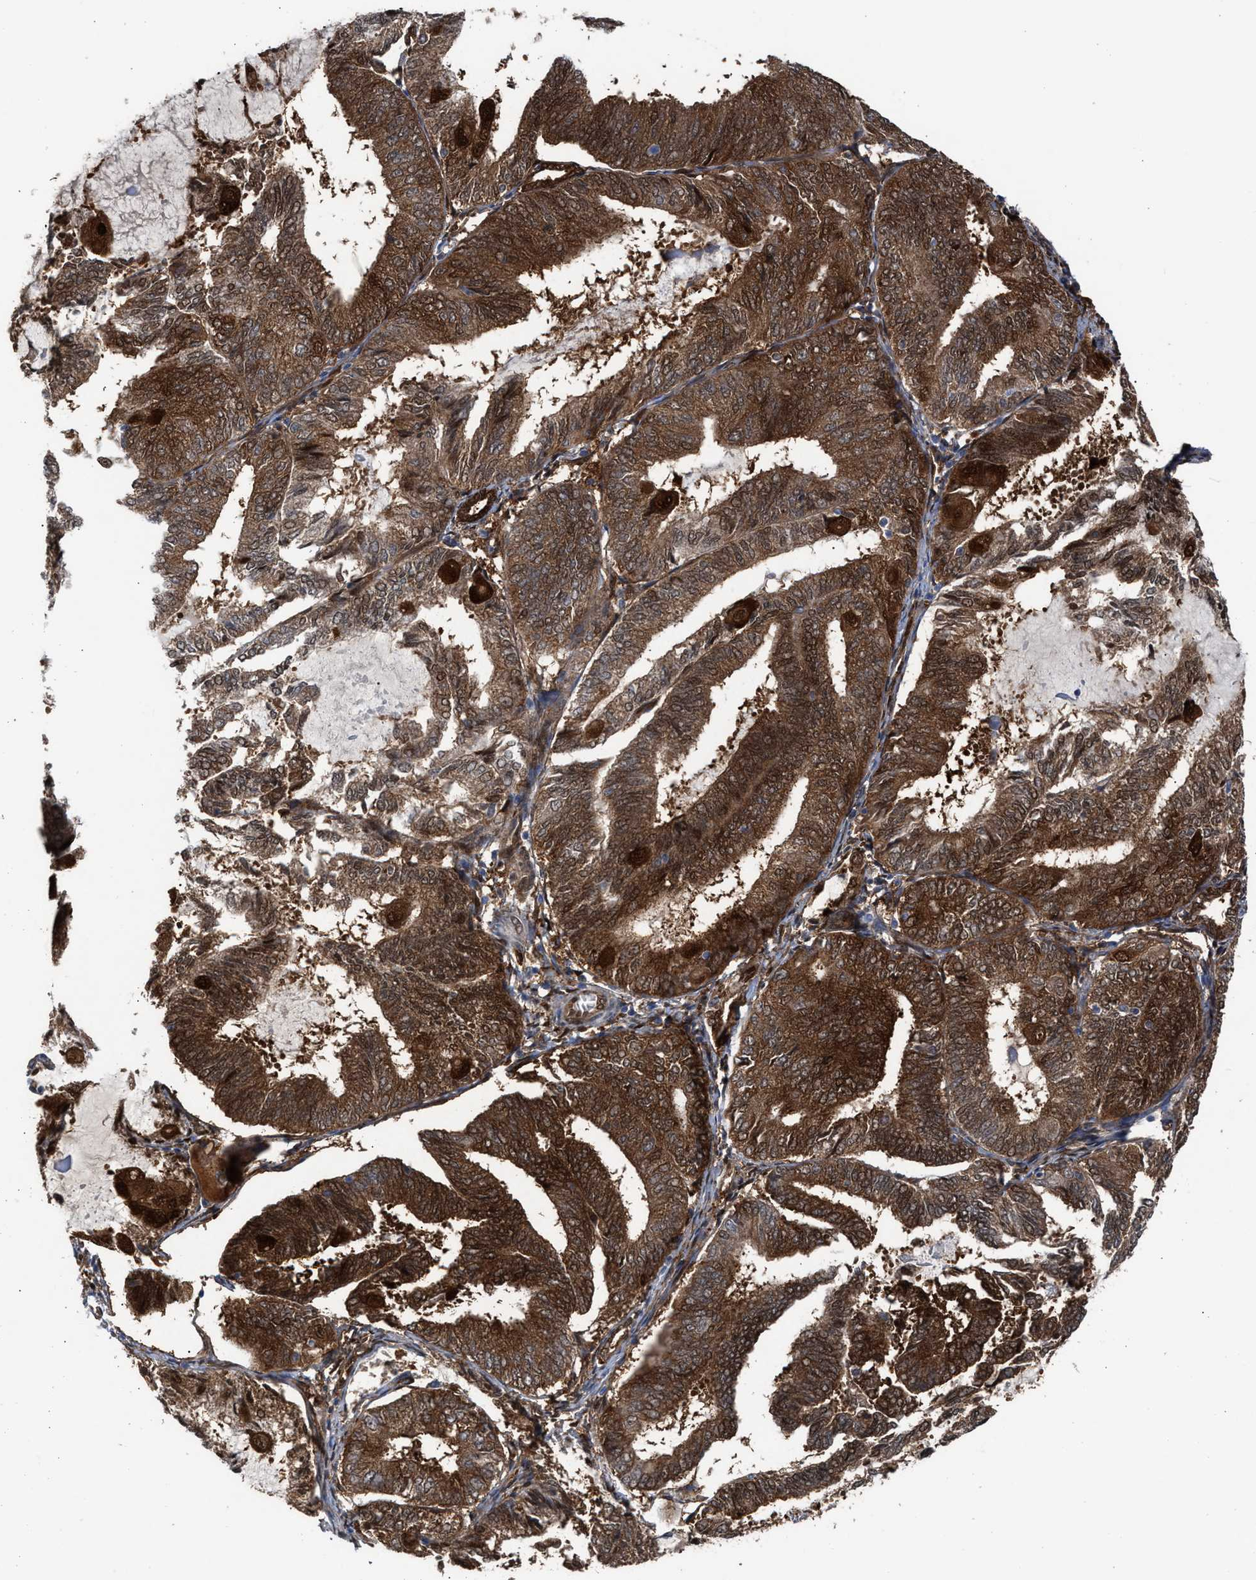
{"staining": {"intensity": "strong", "quantity": ">75%", "location": "cytoplasmic/membranous,nuclear"}, "tissue": "endometrial cancer", "cell_type": "Tumor cells", "image_type": "cancer", "snomed": [{"axis": "morphology", "description": "Adenocarcinoma, NOS"}, {"axis": "topography", "description": "Endometrium"}], "caption": "A high-resolution image shows immunohistochemistry (IHC) staining of endometrial cancer (adenocarcinoma), which demonstrates strong cytoplasmic/membranous and nuclear positivity in approximately >75% of tumor cells.", "gene": "TP53I3", "patient": {"sex": "female", "age": 81}}